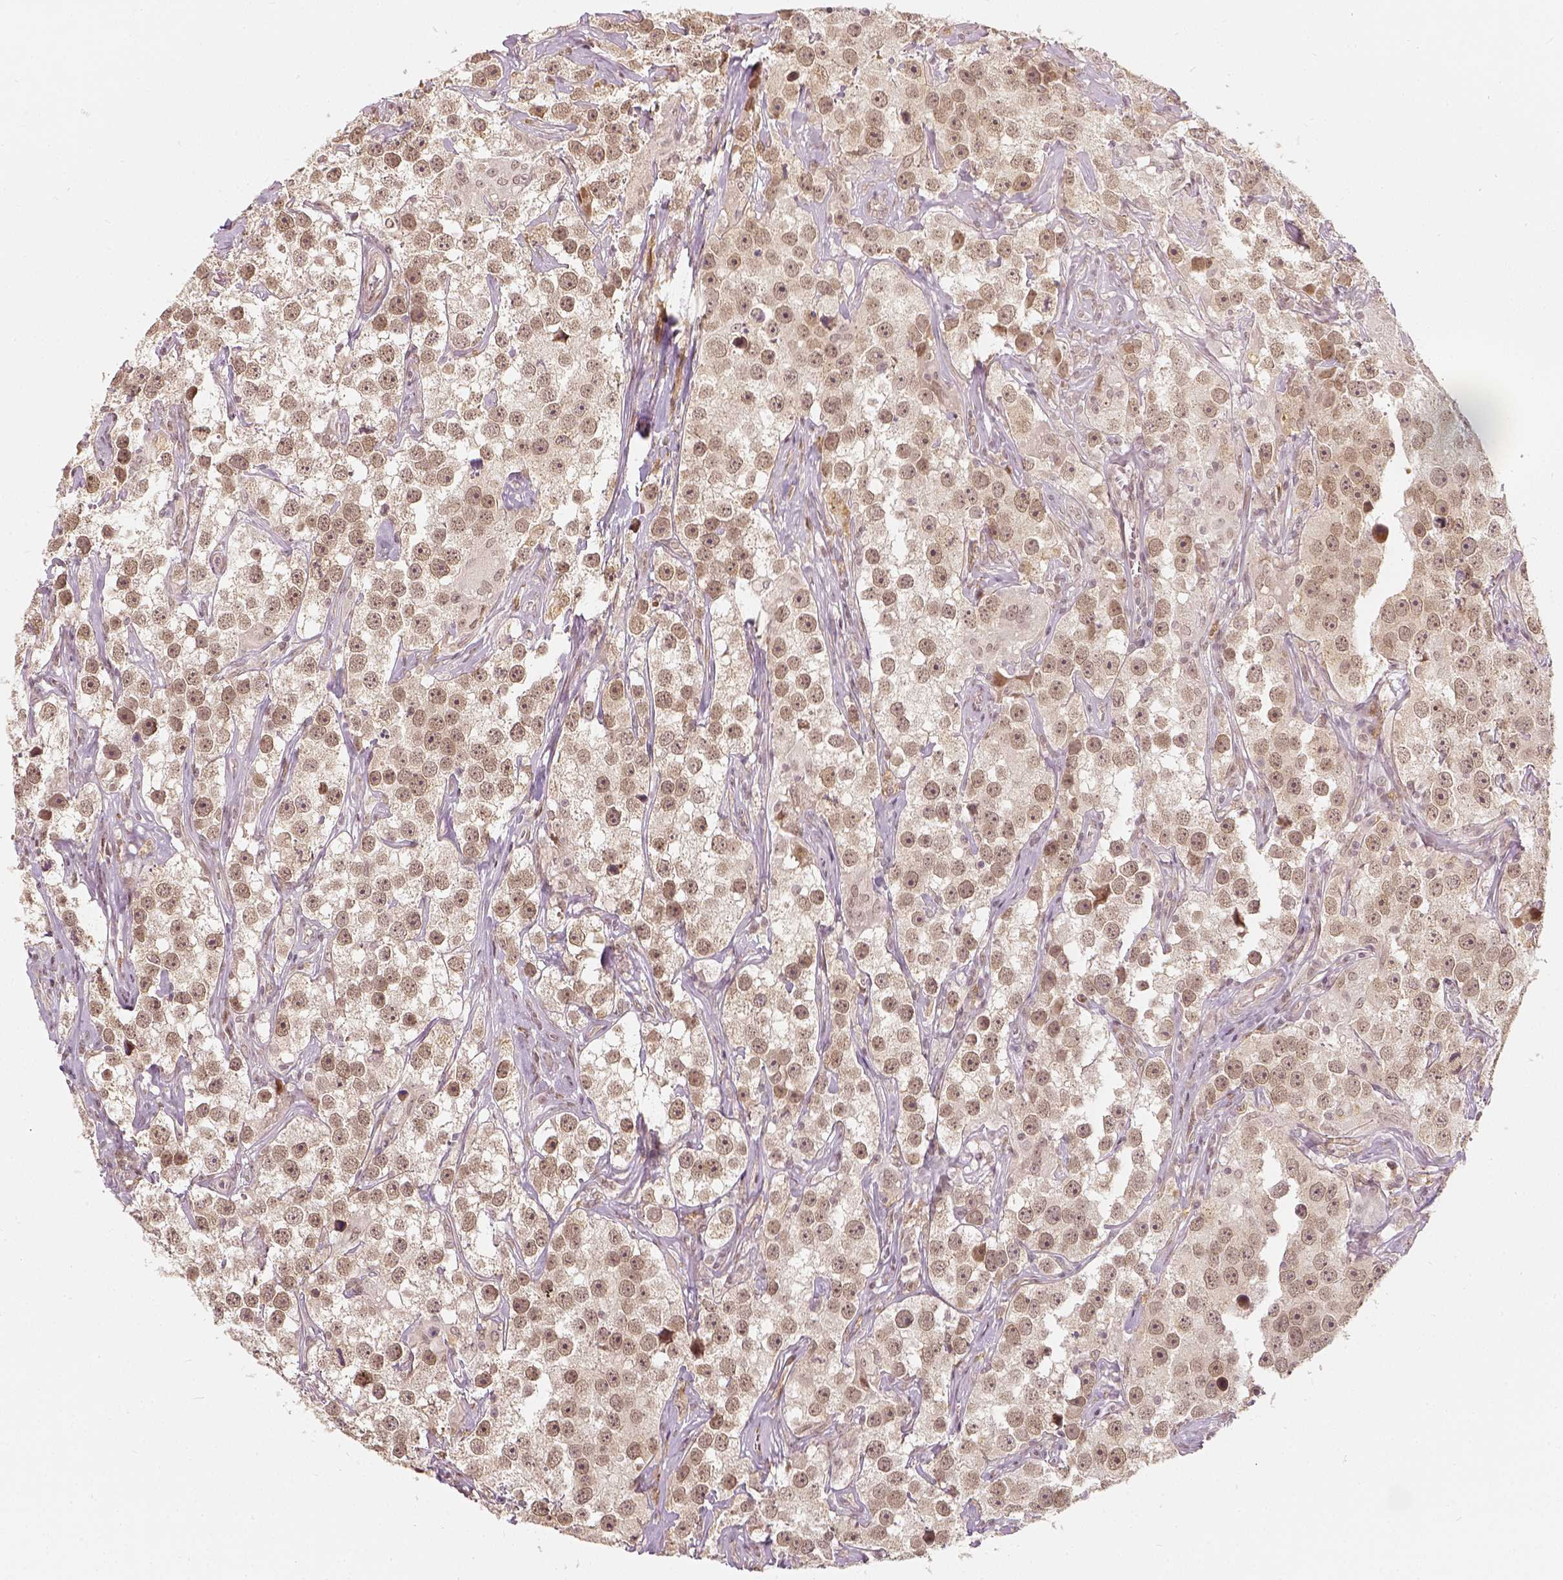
{"staining": {"intensity": "weak", "quantity": ">75%", "location": "cytoplasmic/membranous,nuclear"}, "tissue": "testis cancer", "cell_type": "Tumor cells", "image_type": "cancer", "snomed": [{"axis": "morphology", "description": "Seminoma, NOS"}, {"axis": "topography", "description": "Testis"}], "caption": "The histopathology image reveals a brown stain indicating the presence of a protein in the cytoplasmic/membranous and nuclear of tumor cells in seminoma (testis).", "gene": "ZMAT3", "patient": {"sex": "male", "age": 49}}